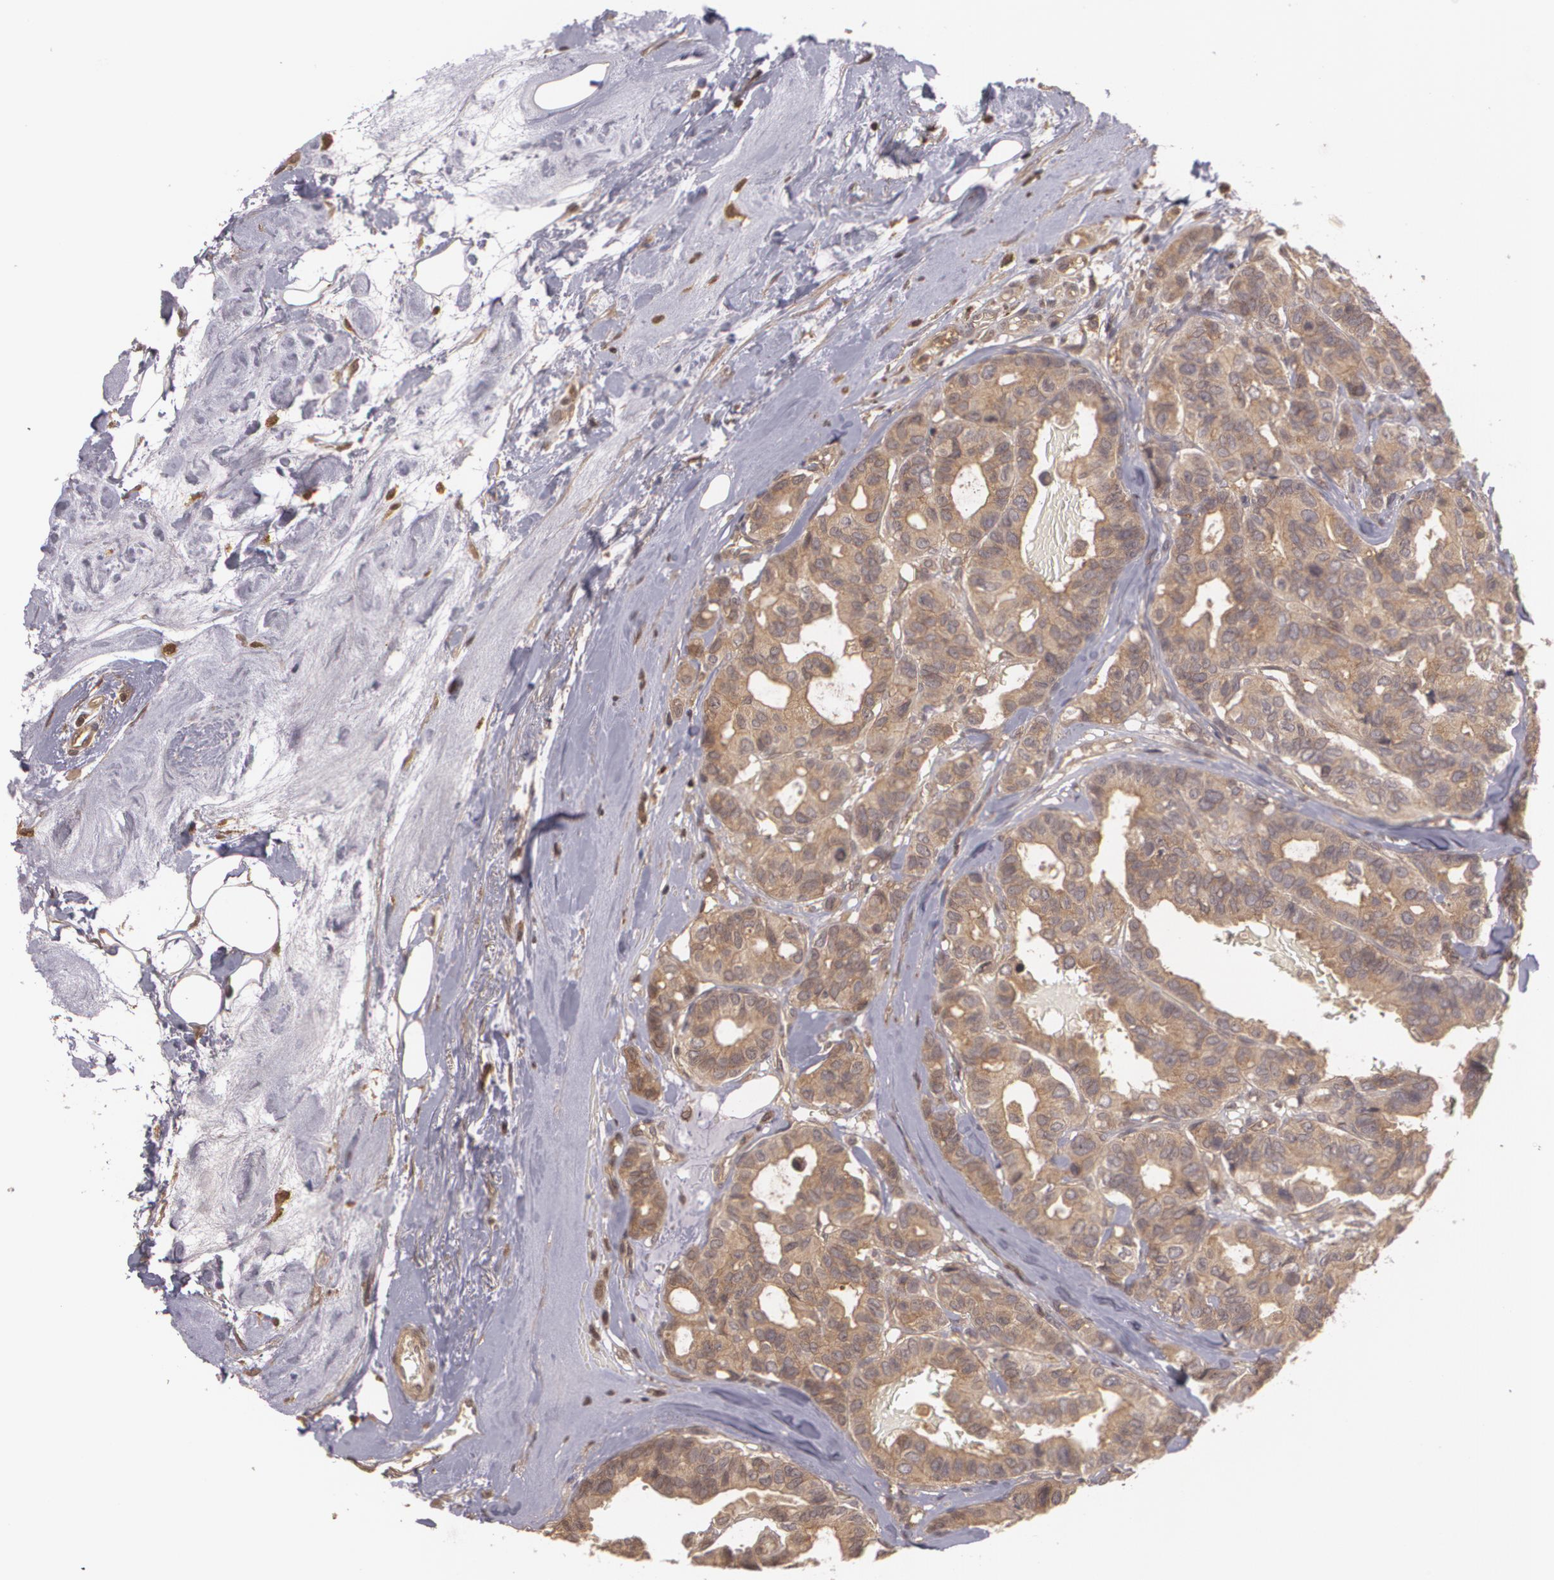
{"staining": {"intensity": "moderate", "quantity": ">75%", "location": "cytoplasmic/membranous"}, "tissue": "breast cancer", "cell_type": "Tumor cells", "image_type": "cancer", "snomed": [{"axis": "morphology", "description": "Duct carcinoma"}, {"axis": "topography", "description": "Breast"}], "caption": "Breast cancer (infiltrating ductal carcinoma) was stained to show a protein in brown. There is medium levels of moderate cytoplasmic/membranous staining in approximately >75% of tumor cells.", "gene": "HRAS", "patient": {"sex": "female", "age": 69}}